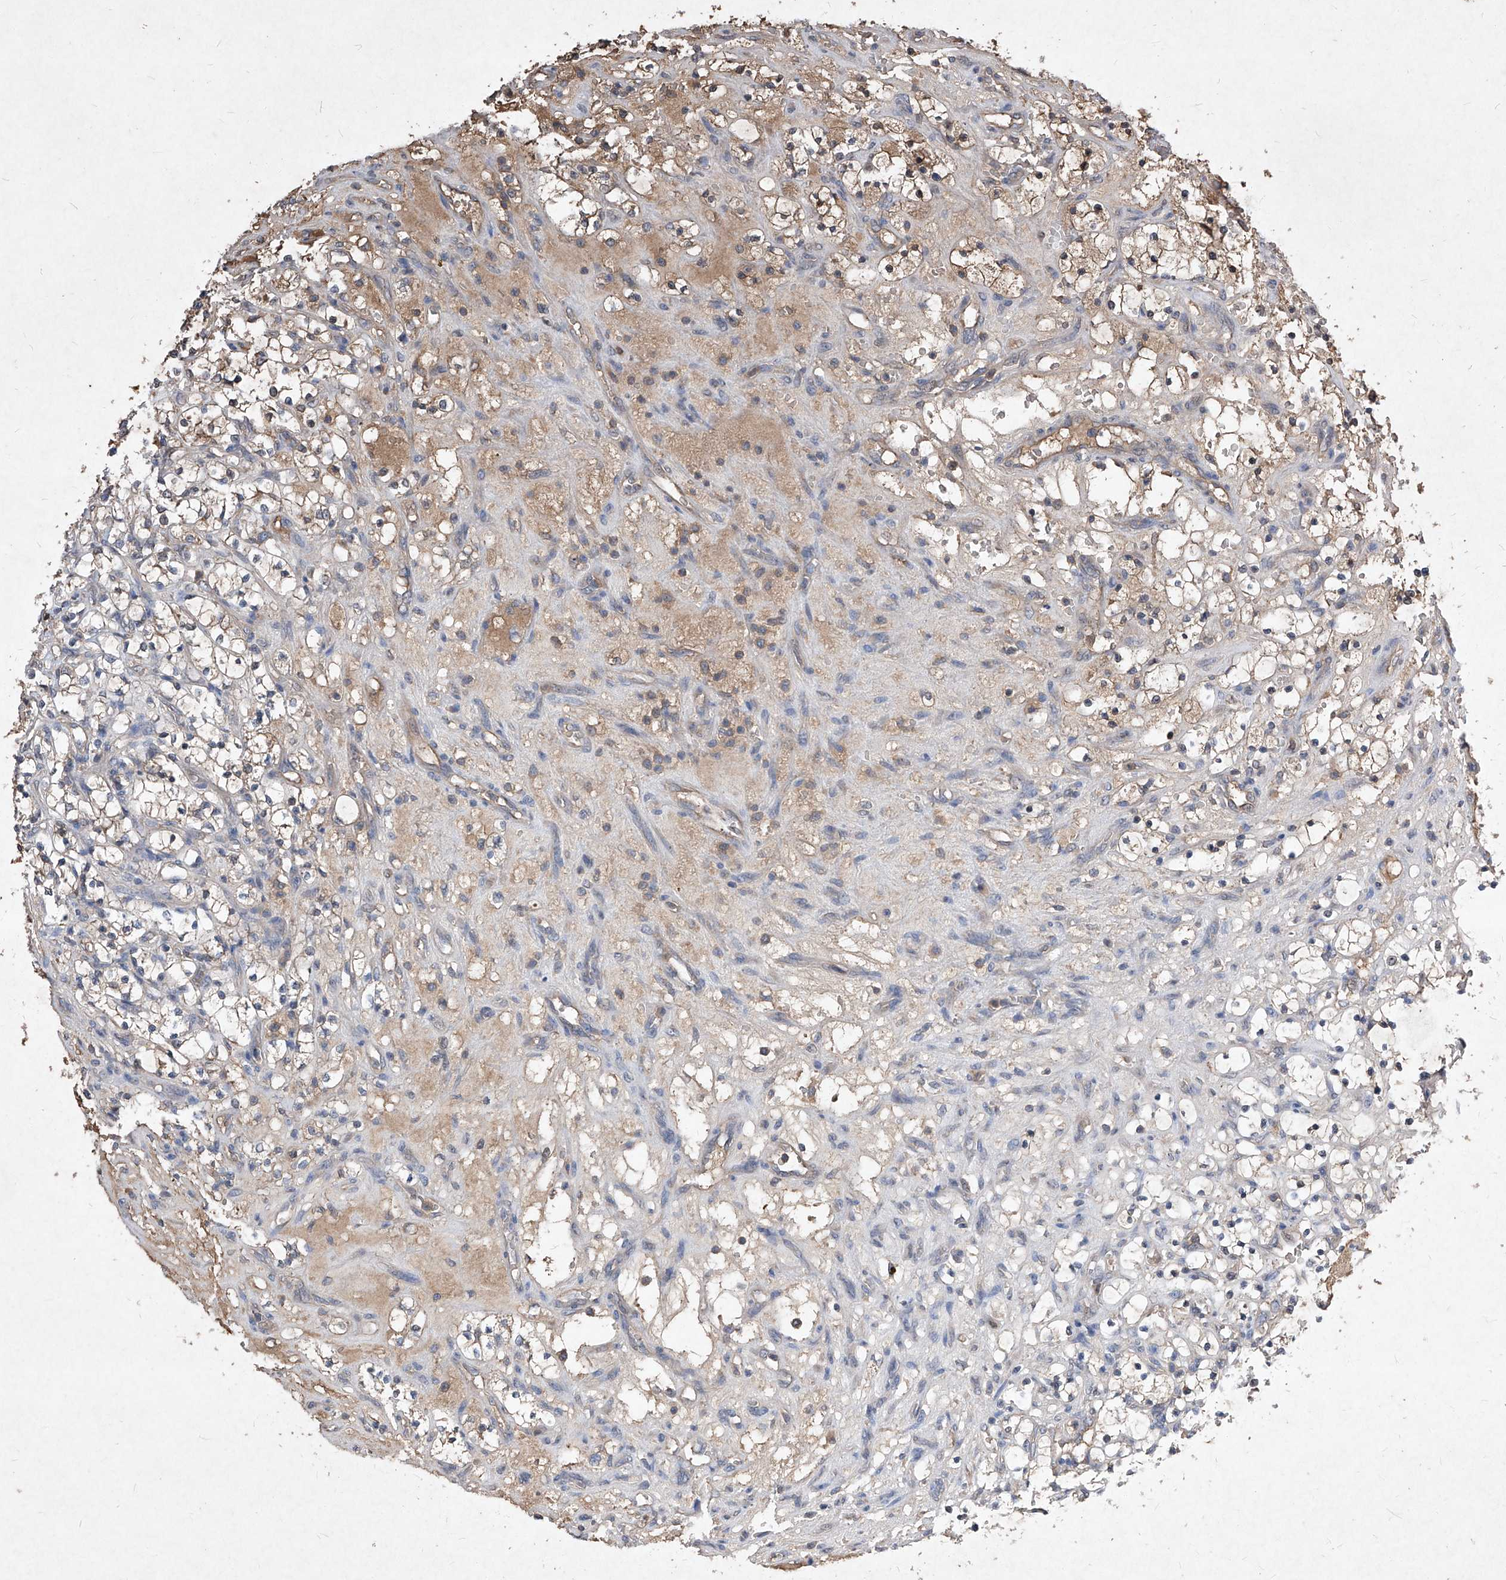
{"staining": {"intensity": "weak", "quantity": "<25%", "location": "cytoplasmic/membranous"}, "tissue": "renal cancer", "cell_type": "Tumor cells", "image_type": "cancer", "snomed": [{"axis": "morphology", "description": "Adenocarcinoma, NOS"}, {"axis": "topography", "description": "Kidney"}], "caption": "The micrograph reveals no staining of tumor cells in renal adenocarcinoma.", "gene": "SYNGR1", "patient": {"sex": "female", "age": 69}}